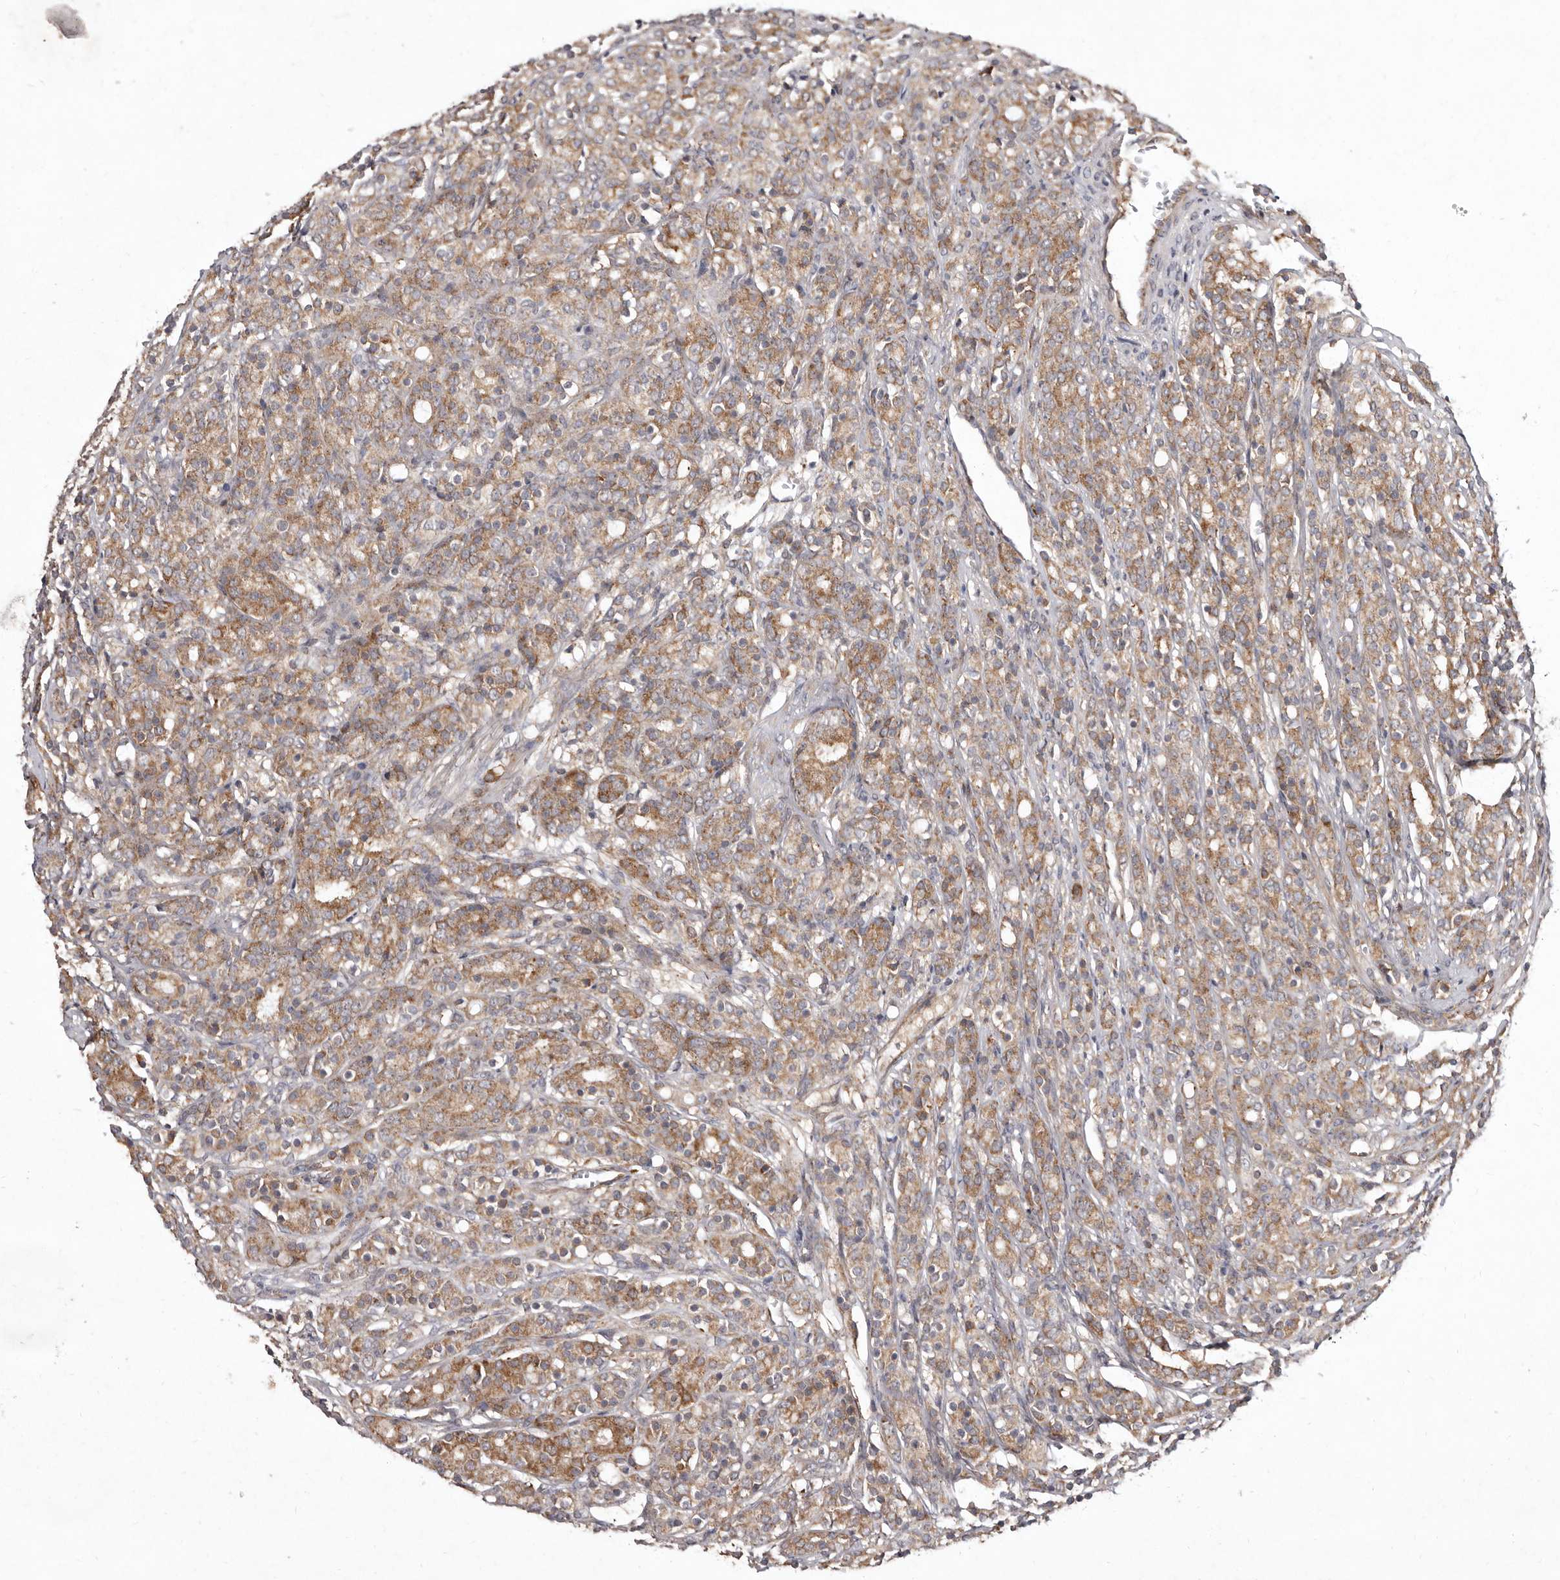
{"staining": {"intensity": "moderate", "quantity": ">75%", "location": "cytoplasmic/membranous"}, "tissue": "prostate cancer", "cell_type": "Tumor cells", "image_type": "cancer", "snomed": [{"axis": "morphology", "description": "Adenocarcinoma, High grade"}, {"axis": "topography", "description": "Prostate"}], "caption": "Protein analysis of prostate adenocarcinoma (high-grade) tissue exhibits moderate cytoplasmic/membranous staining in approximately >75% of tumor cells. (DAB = brown stain, brightfield microscopy at high magnification).", "gene": "FLAD1", "patient": {"sex": "male", "age": 62}}